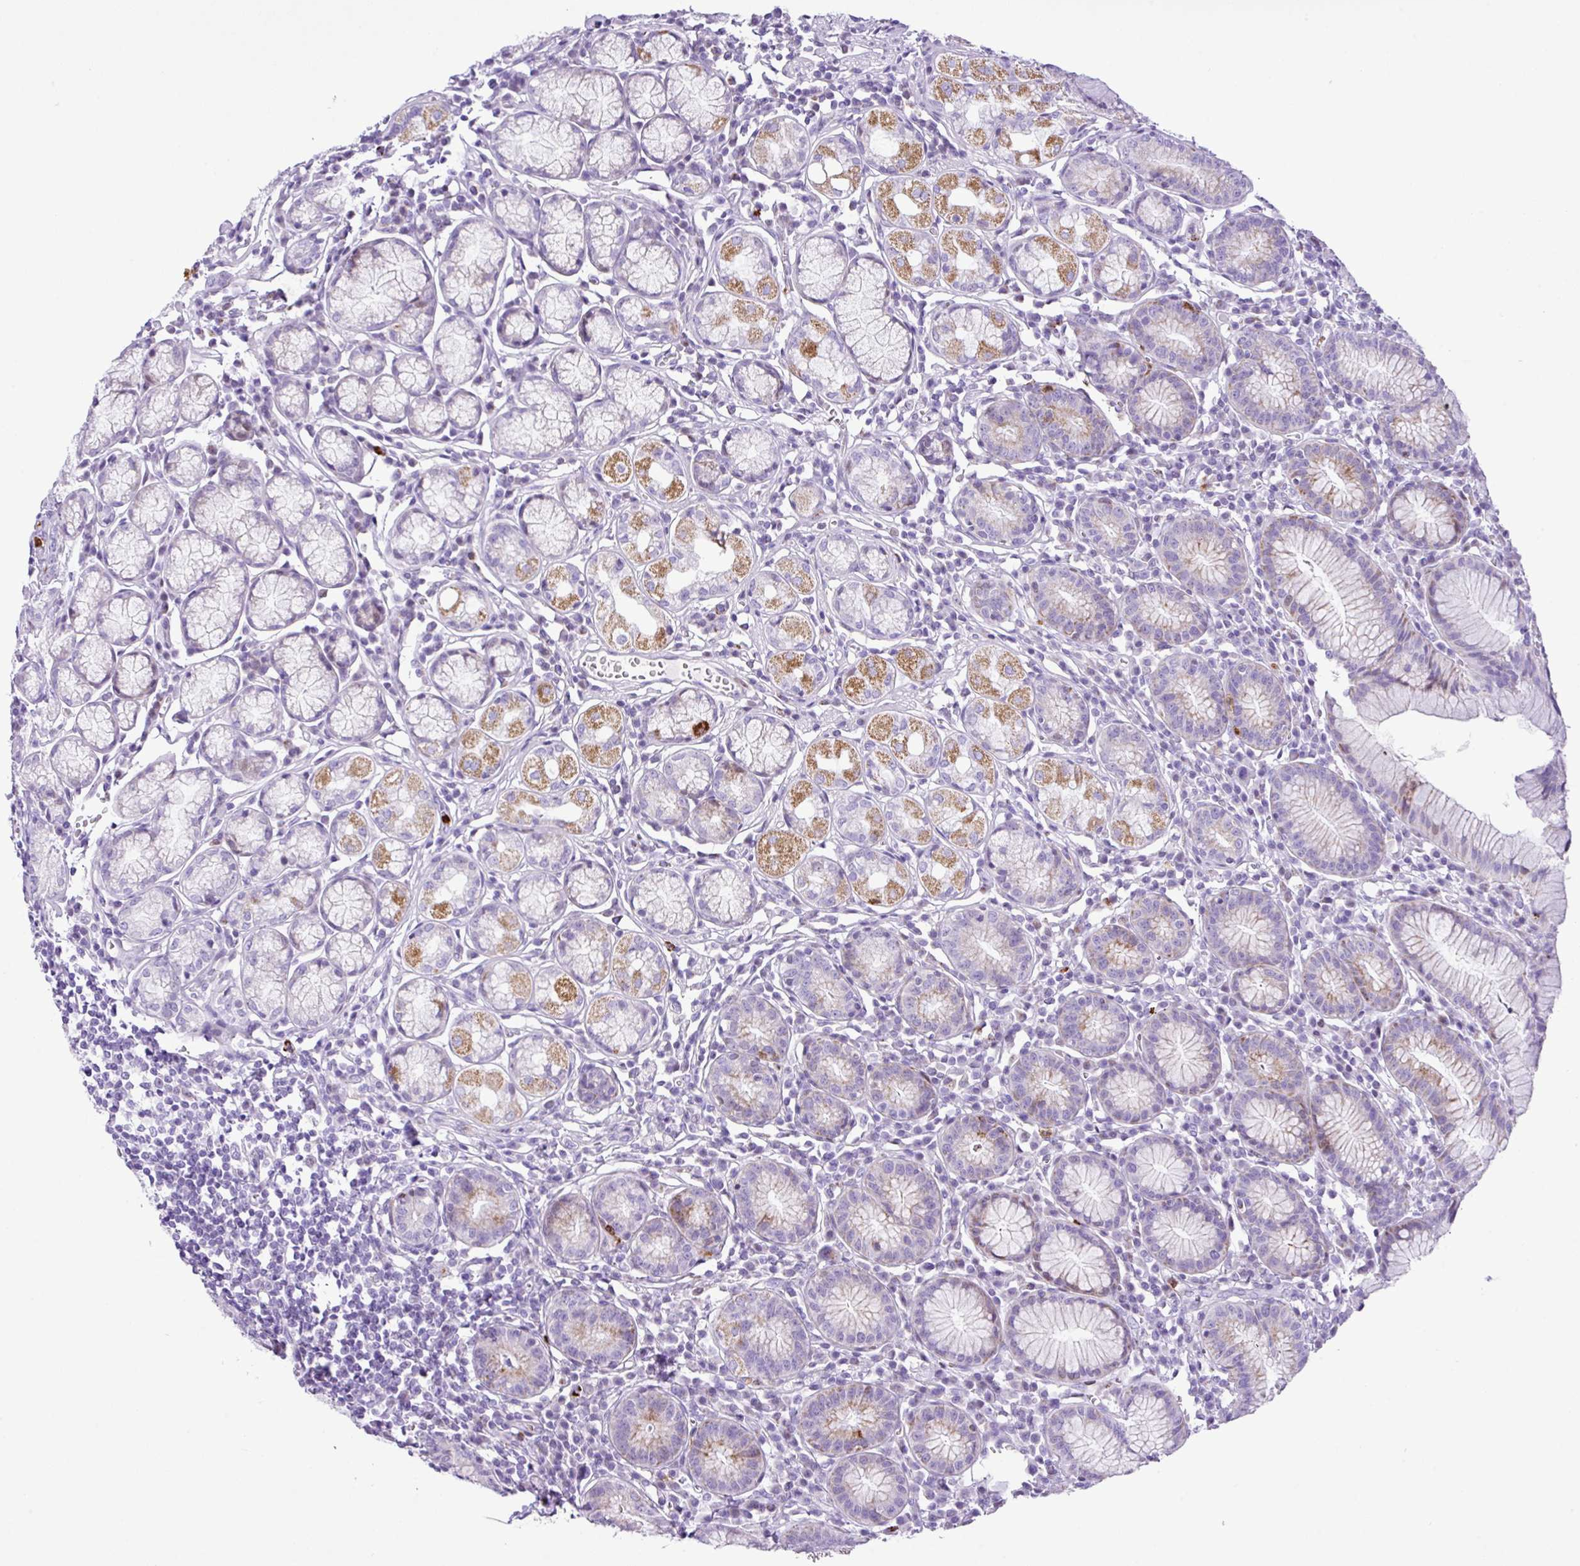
{"staining": {"intensity": "moderate", "quantity": "25%-75%", "location": "cytoplasmic/membranous"}, "tissue": "stomach", "cell_type": "Glandular cells", "image_type": "normal", "snomed": [{"axis": "morphology", "description": "Normal tissue, NOS"}, {"axis": "topography", "description": "Stomach"}], "caption": "IHC of benign stomach demonstrates medium levels of moderate cytoplasmic/membranous expression in approximately 25%-75% of glandular cells. (IHC, brightfield microscopy, high magnification).", "gene": "RCAN2", "patient": {"sex": "male", "age": 55}}